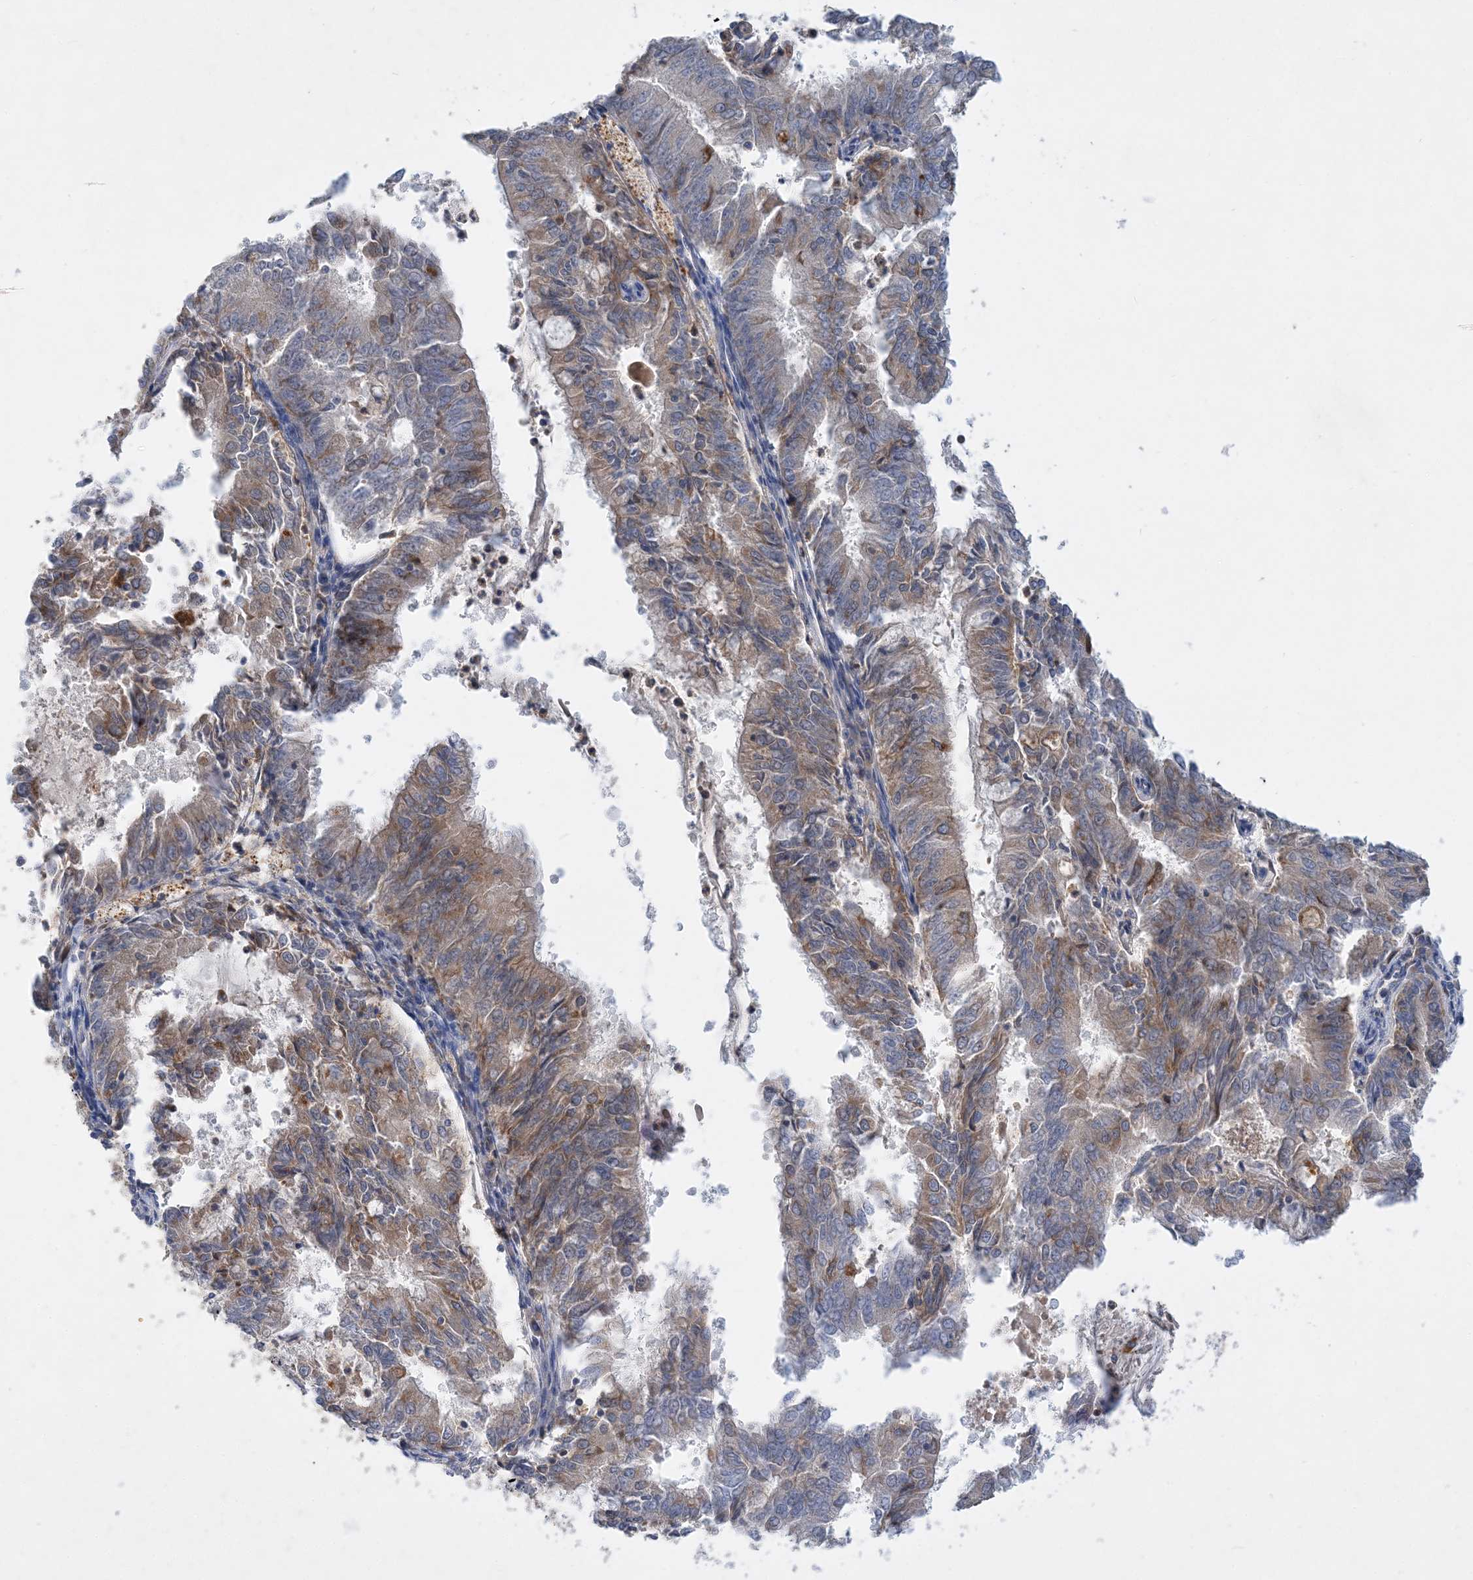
{"staining": {"intensity": "moderate", "quantity": "25%-75%", "location": "cytoplasmic/membranous"}, "tissue": "endometrial cancer", "cell_type": "Tumor cells", "image_type": "cancer", "snomed": [{"axis": "morphology", "description": "Adenocarcinoma, NOS"}, {"axis": "topography", "description": "Endometrium"}], "caption": "Immunohistochemistry (IHC) of endometrial adenocarcinoma displays medium levels of moderate cytoplasmic/membranous staining in about 25%-75% of tumor cells.", "gene": "GRINA", "patient": {"sex": "female", "age": 57}}